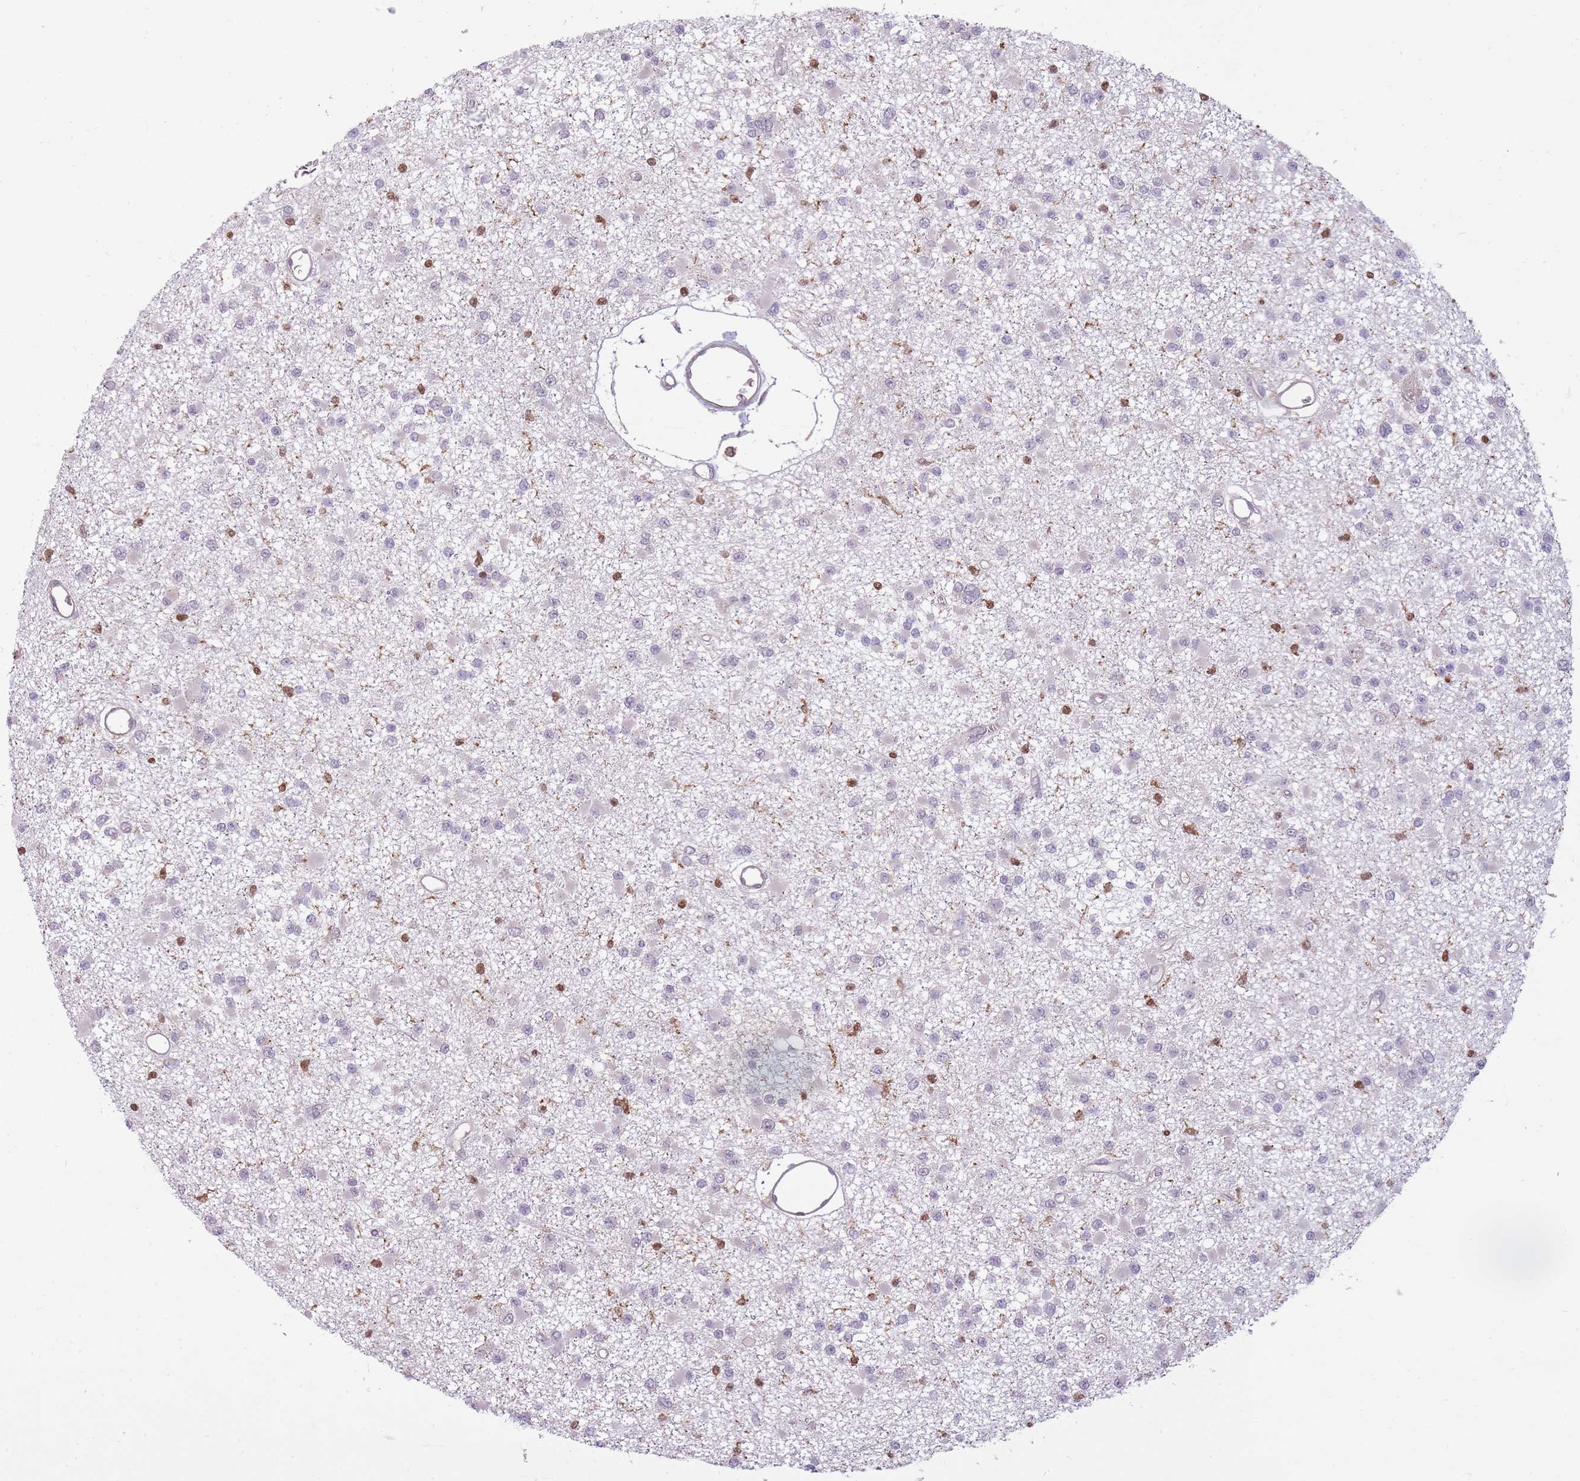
{"staining": {"intensity": "negative", "quantity": "none", "location": "none"}, "tissue": "glioma", "cell_type": "Tumor cells", "image_type": "cancer", "snomed": [{"axis": "morphology", "description": "Glioma, malignant, Low grade"}, {"axis": "topography", "description": "Brain"}], "caption": "Immunohistochemical staining of malignant glioma (low-grade) displays no significant staining in tumor cells.", "gene": "LGALS9", "patient": {"sex": "female", "age": 22}}